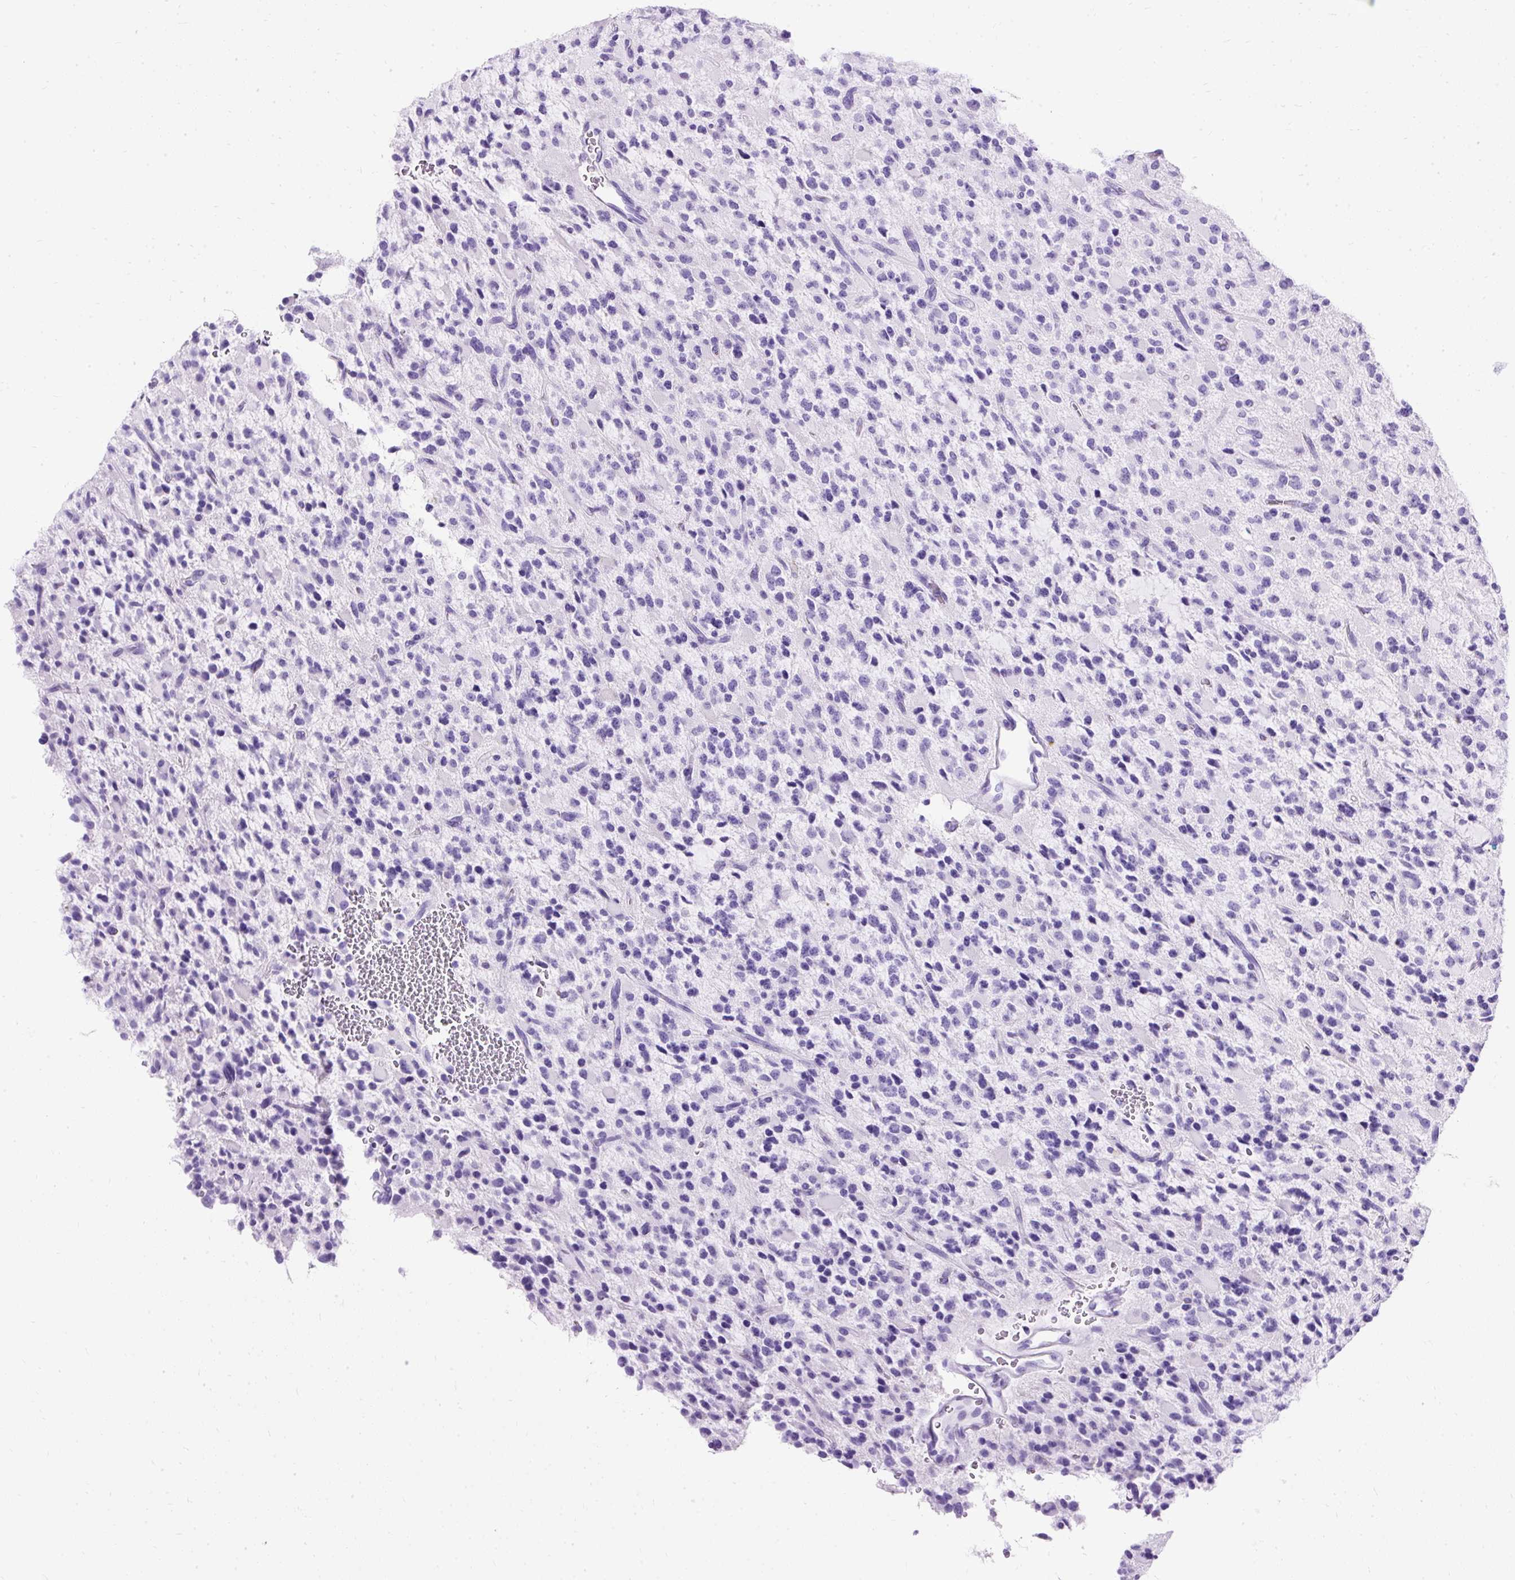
{"staining": {"intensity": "negative", "quantity": "none", "location": "none"}, "tissue": "glioma", "cell_type": "Tumor cells", "image_type": "cancer", "snomed": [{"axis": "morphology", "description": "Glioma, malignant, High grade"}, {"axis": "topography", "description": "Brain"}], "caption": "Tumor cells are negative for protein expression in human high-grade glioma (malignant).", "gene": "PVALB", "patient": {"sex": "male", "age": 34}}